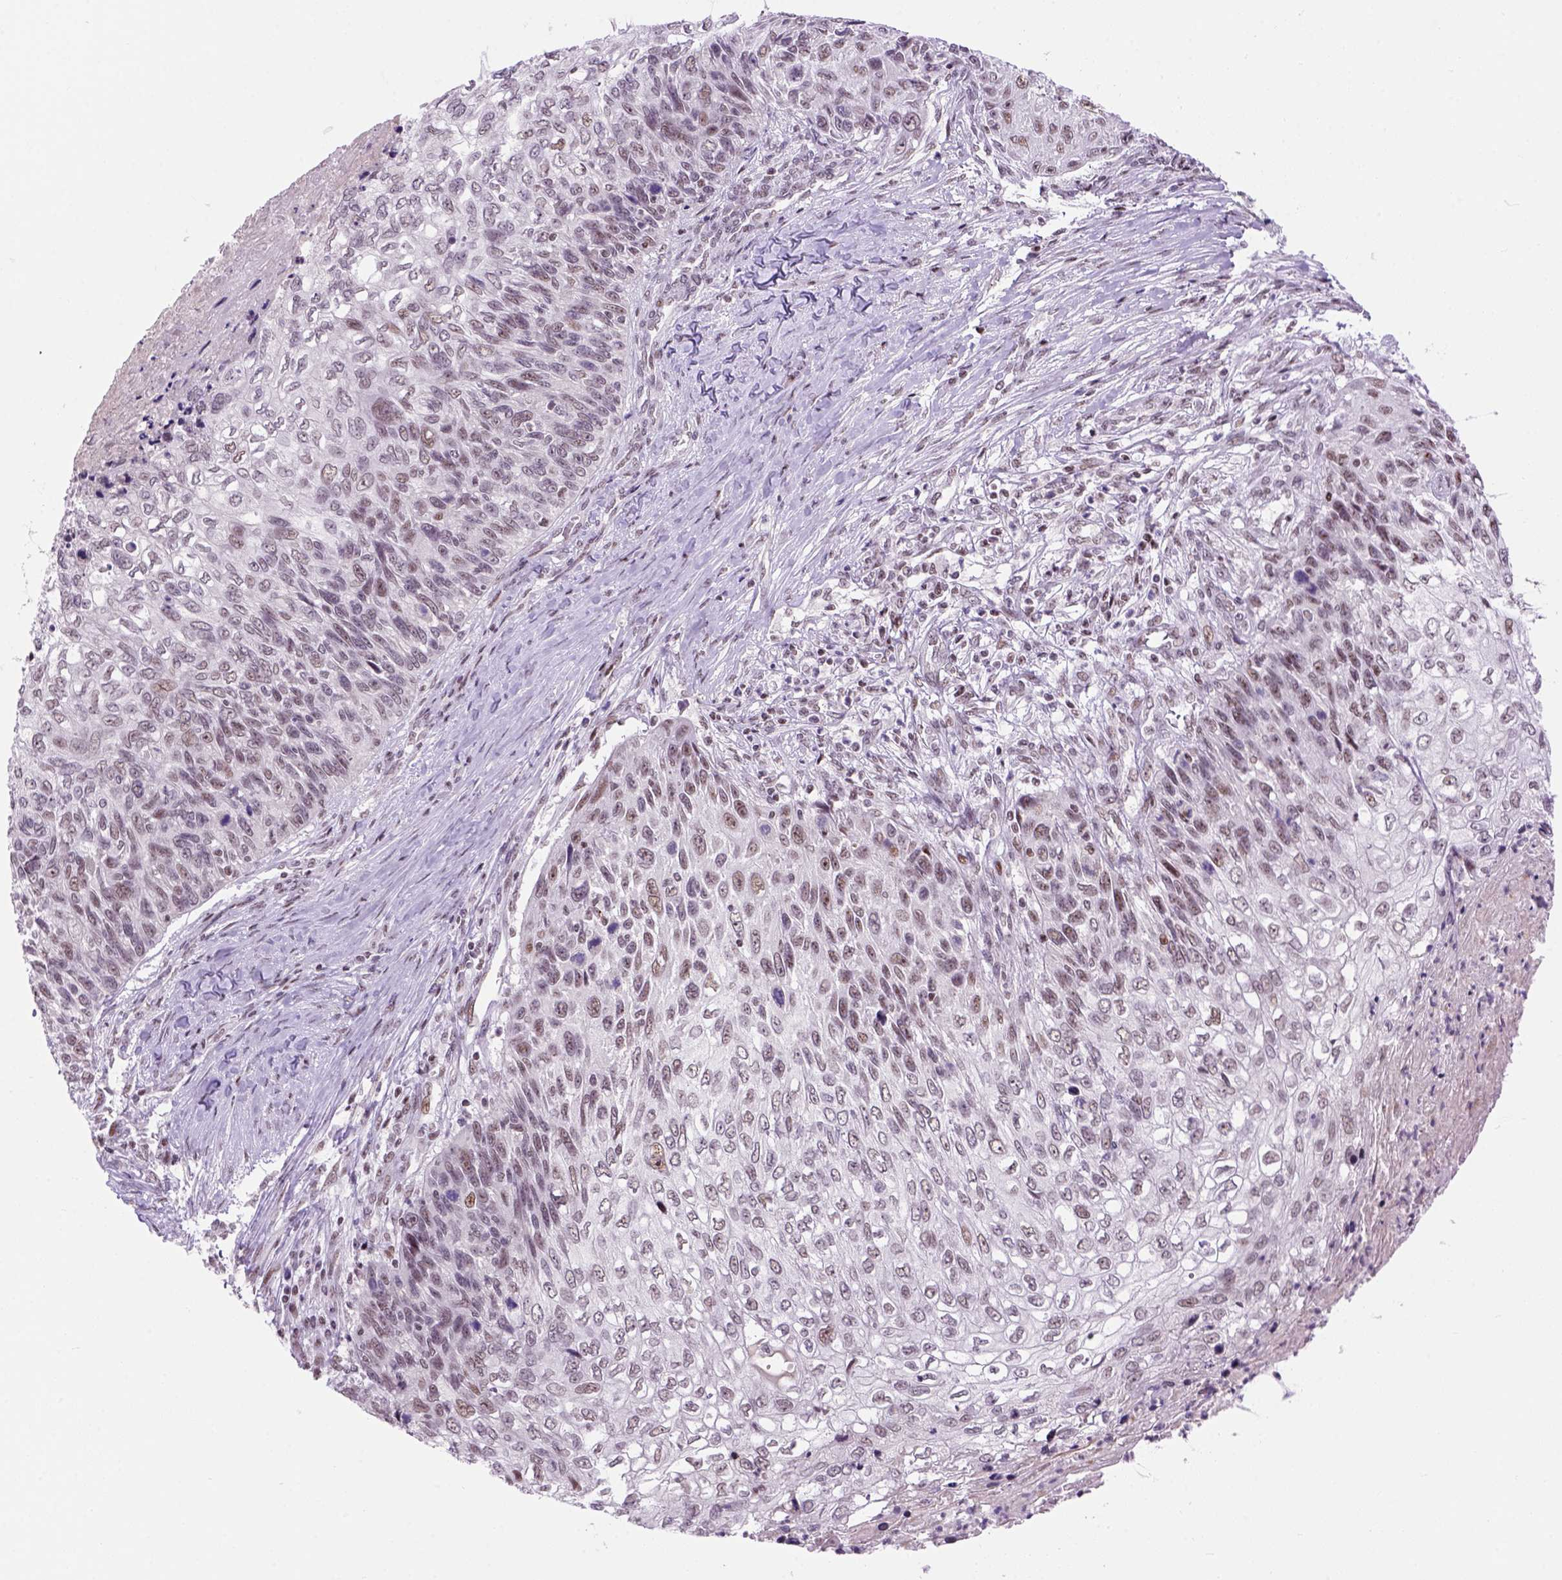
{"staining": {"intensity": "moderate", "quantity": "<25%", "location": "nuclear"}, "tissue": "skin cancer", "cell_type": "Tumor cells", "image_type": "cancer", "snomed": [{"axis": "morphology", "description": "Squamous cell carcinoma, NOS"}, {"axis": "topography", "description": "Skin"}], "caption": "Protein expression analysis of skin cancer (squamous cell carcinoma) displays moderate nuclear expression in about <25% of tumor cells. (DAB (3,3'-diaminobenzidine) = brown stain, brightfield microscopy at high magnification).", "gene": "TBPL1", "patient": {"sex": "male", "age": 92}}